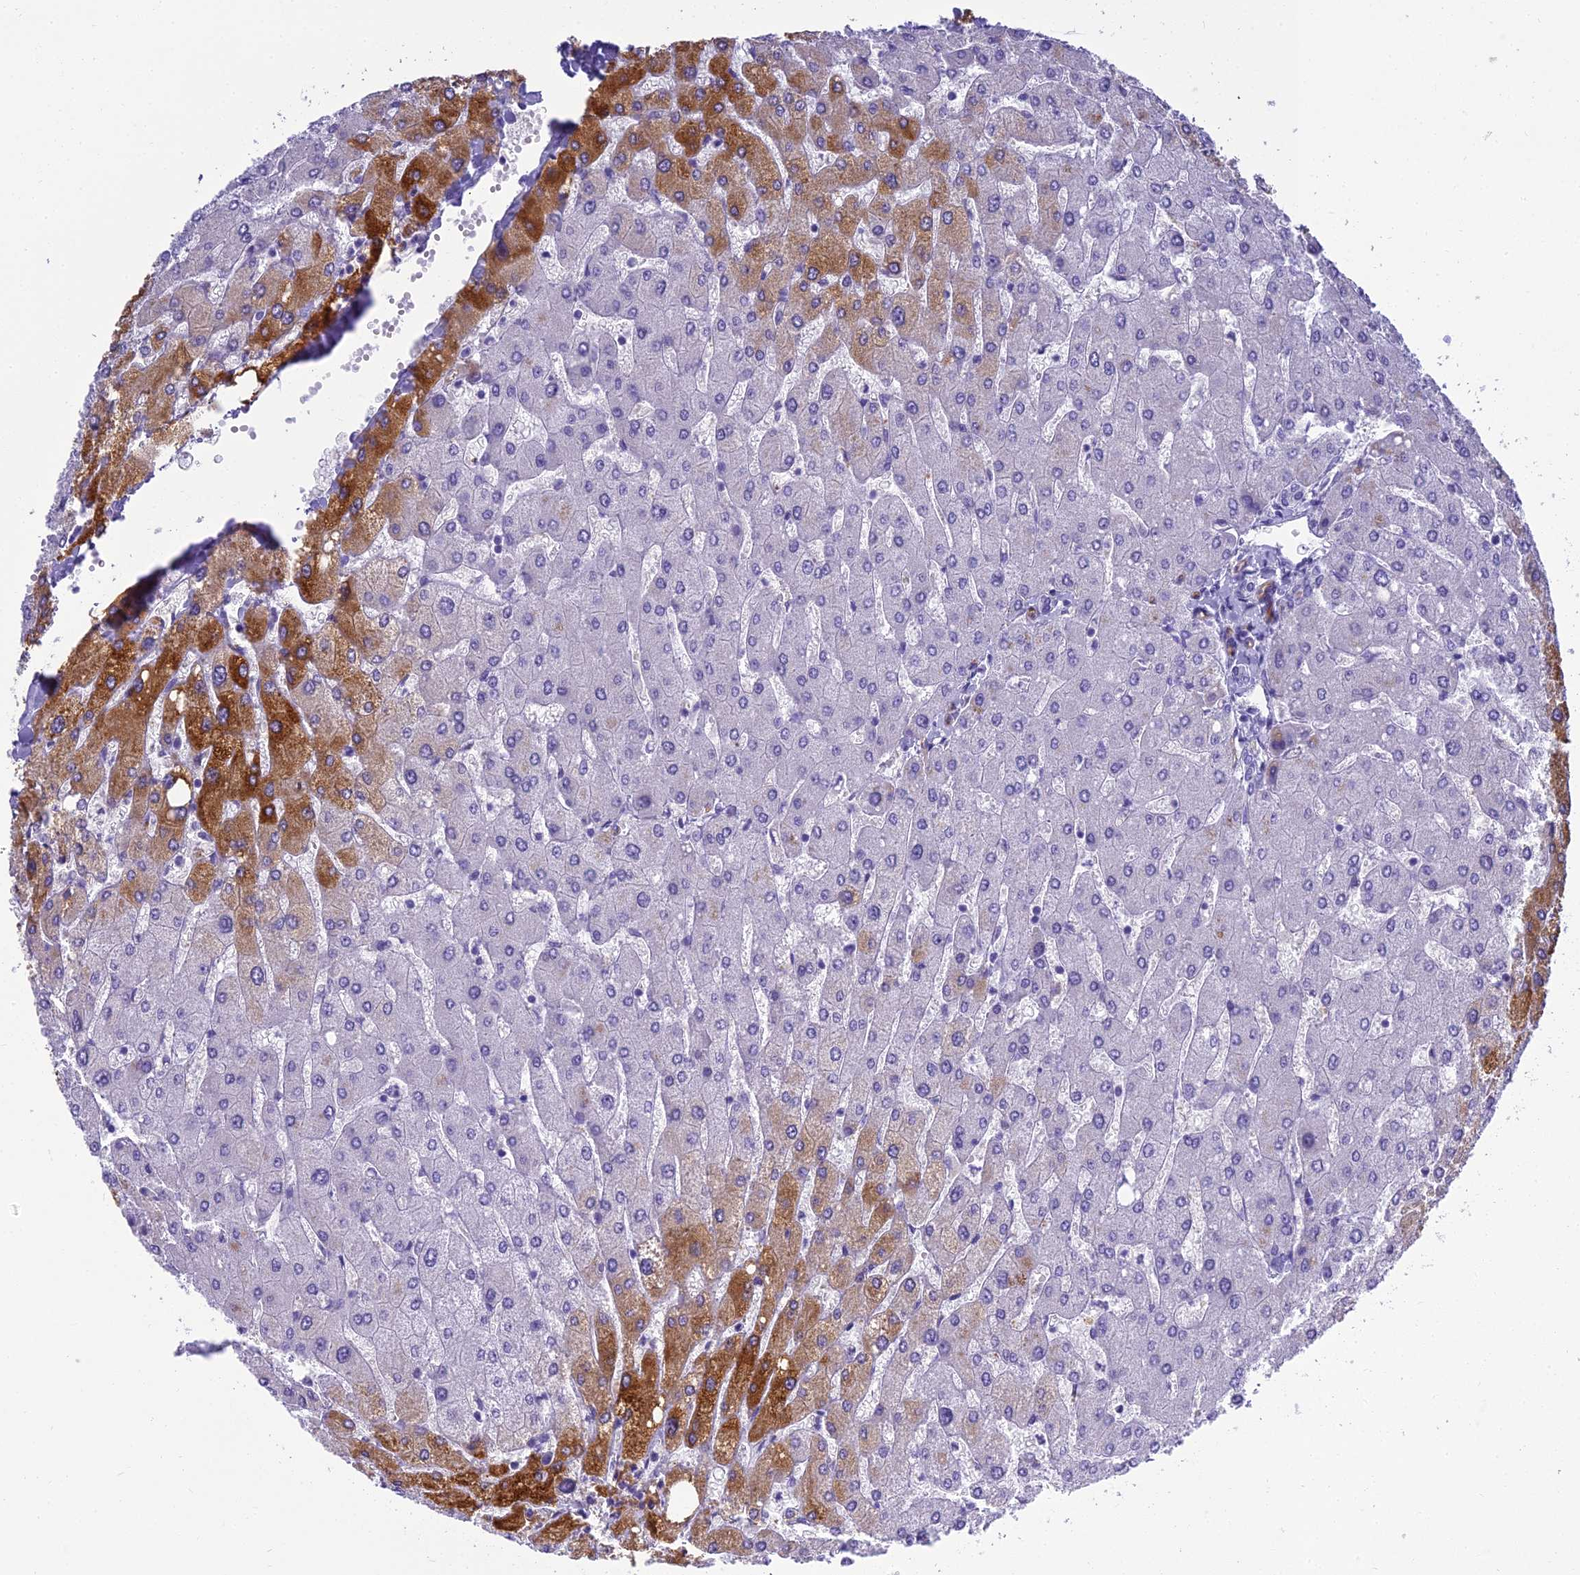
{"staining": {"intensity": "moderate", "quantity": "<25%", "location": "cytoplasmic/membranous"}, "tissue": "liver", "cell_type": "Cholangiocytes", "image_type": "normal", "snomed": [{"axis": "morphology", "description": "Normal tissue, NOS"}, {"axis": "topography", "description": "Liver"}], "caption": "Immunohistochemistry of unremarkable liver demonstrates low levels of moderate cytoplasmic/membranous positivity in about <25% of cholangiocytes. Using DAB (brown) and hematoxylin (blue) stains, captured at high magnification using brightfield microscopy.", "gene": "NINJ1", "patient": {"sex": "male", "age": 55}}